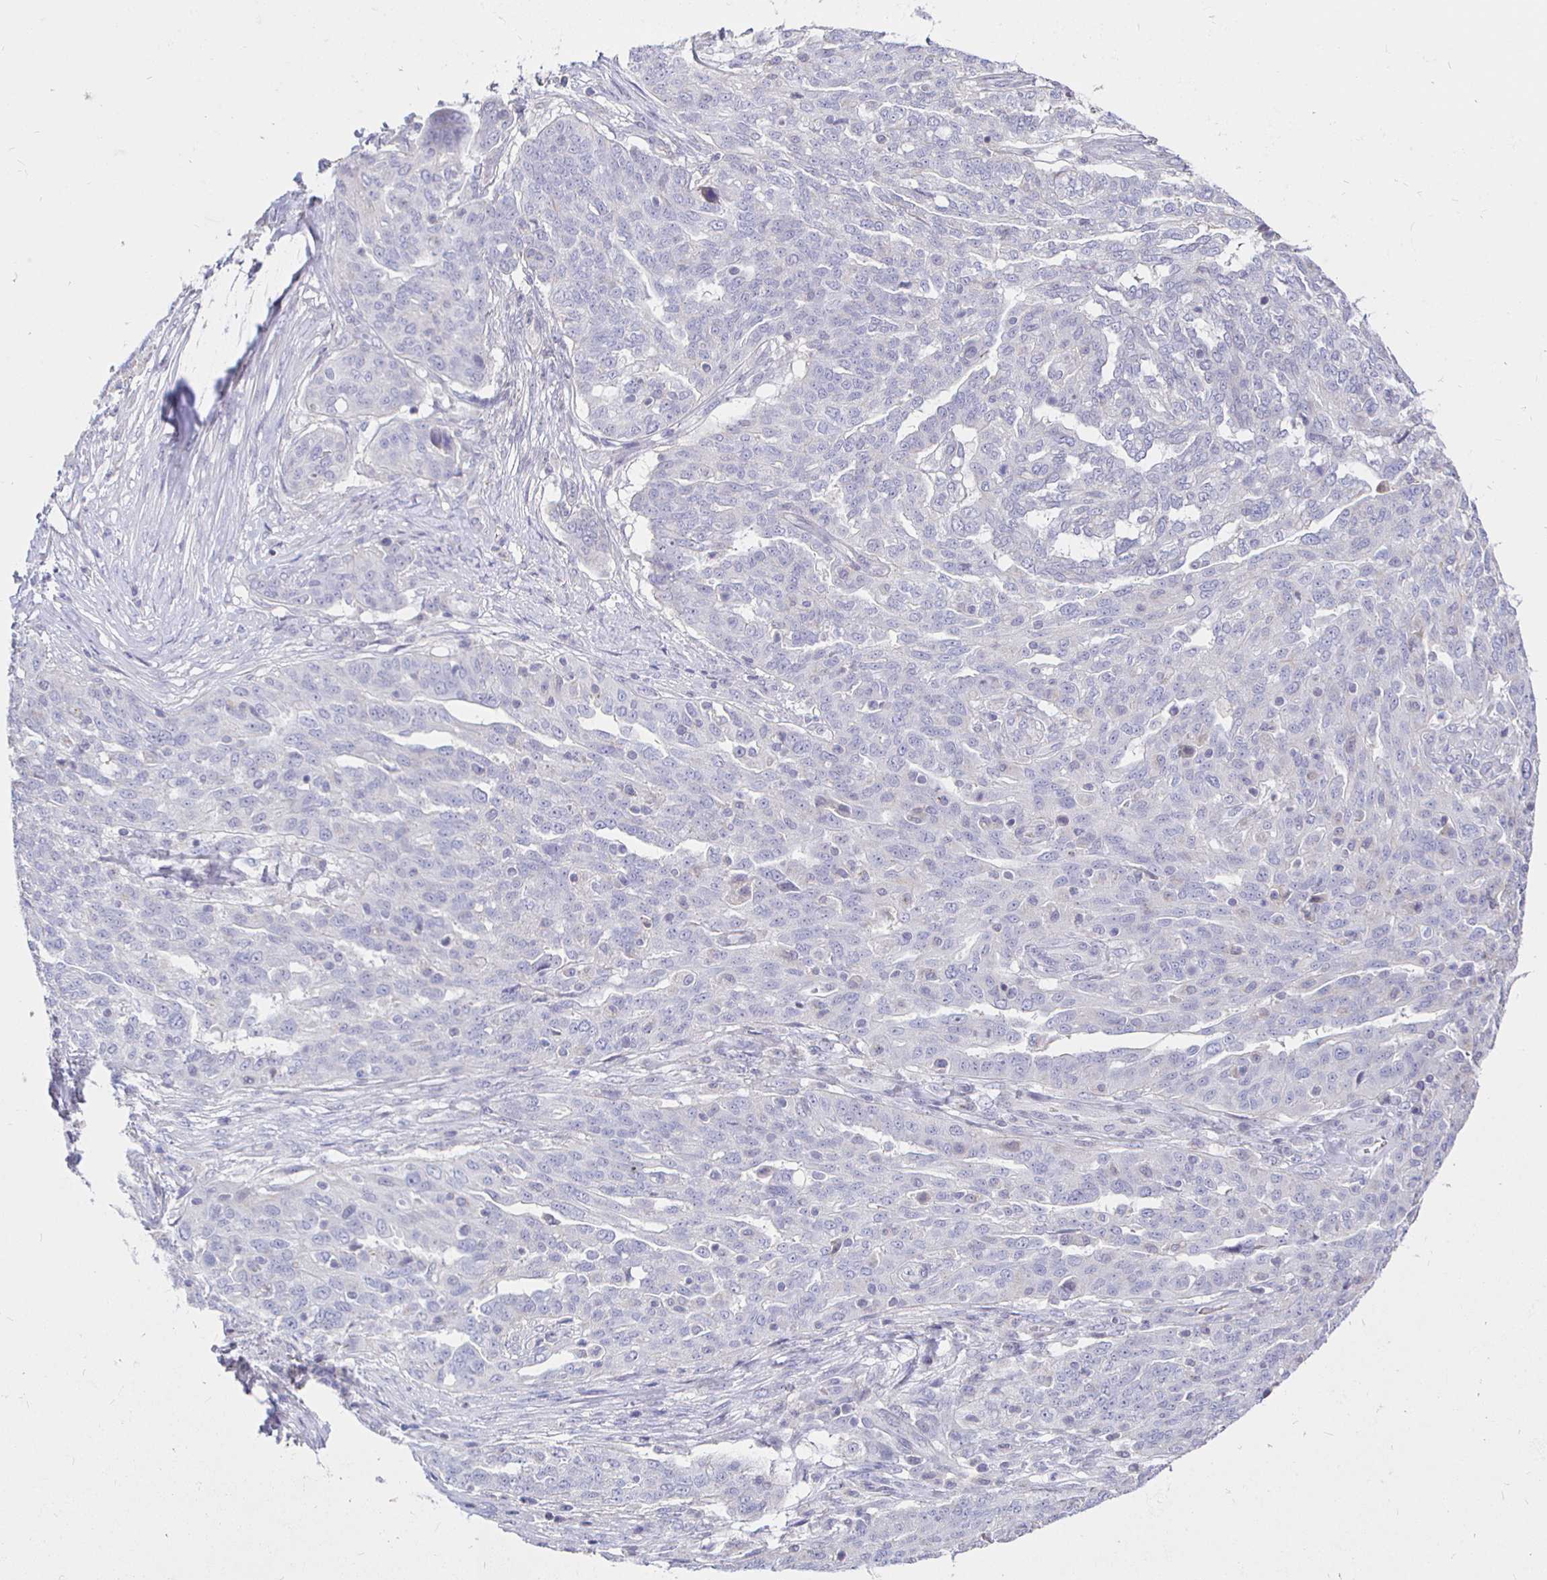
{"staining": {"intensity": "negative", "quantity": "none", "location": "none"}, "tissue": "ovarian cancer", "cell_type": "Tumor cells", "image_type": "cancer", "snomed": [{"axis": "morphology", "description": "Cystadenocarcinoma, serous, NOS"}, {"axis": "topography", "description": "Ovary"}], "caption": "High magnification brightfield microscopy of serous cystadenocarcinoma (ovarian) stained with DAB (brown) and counterstained with hematoxylin (blue): tumor cells show no significant staining. (Stains: DAB immunohistochemistry with hematoxylin counter stain, Microscopy: brightfield microscopy at high magnification).", "gene": "NECAB1", "patient": {"sex": "female", "age": 67}}